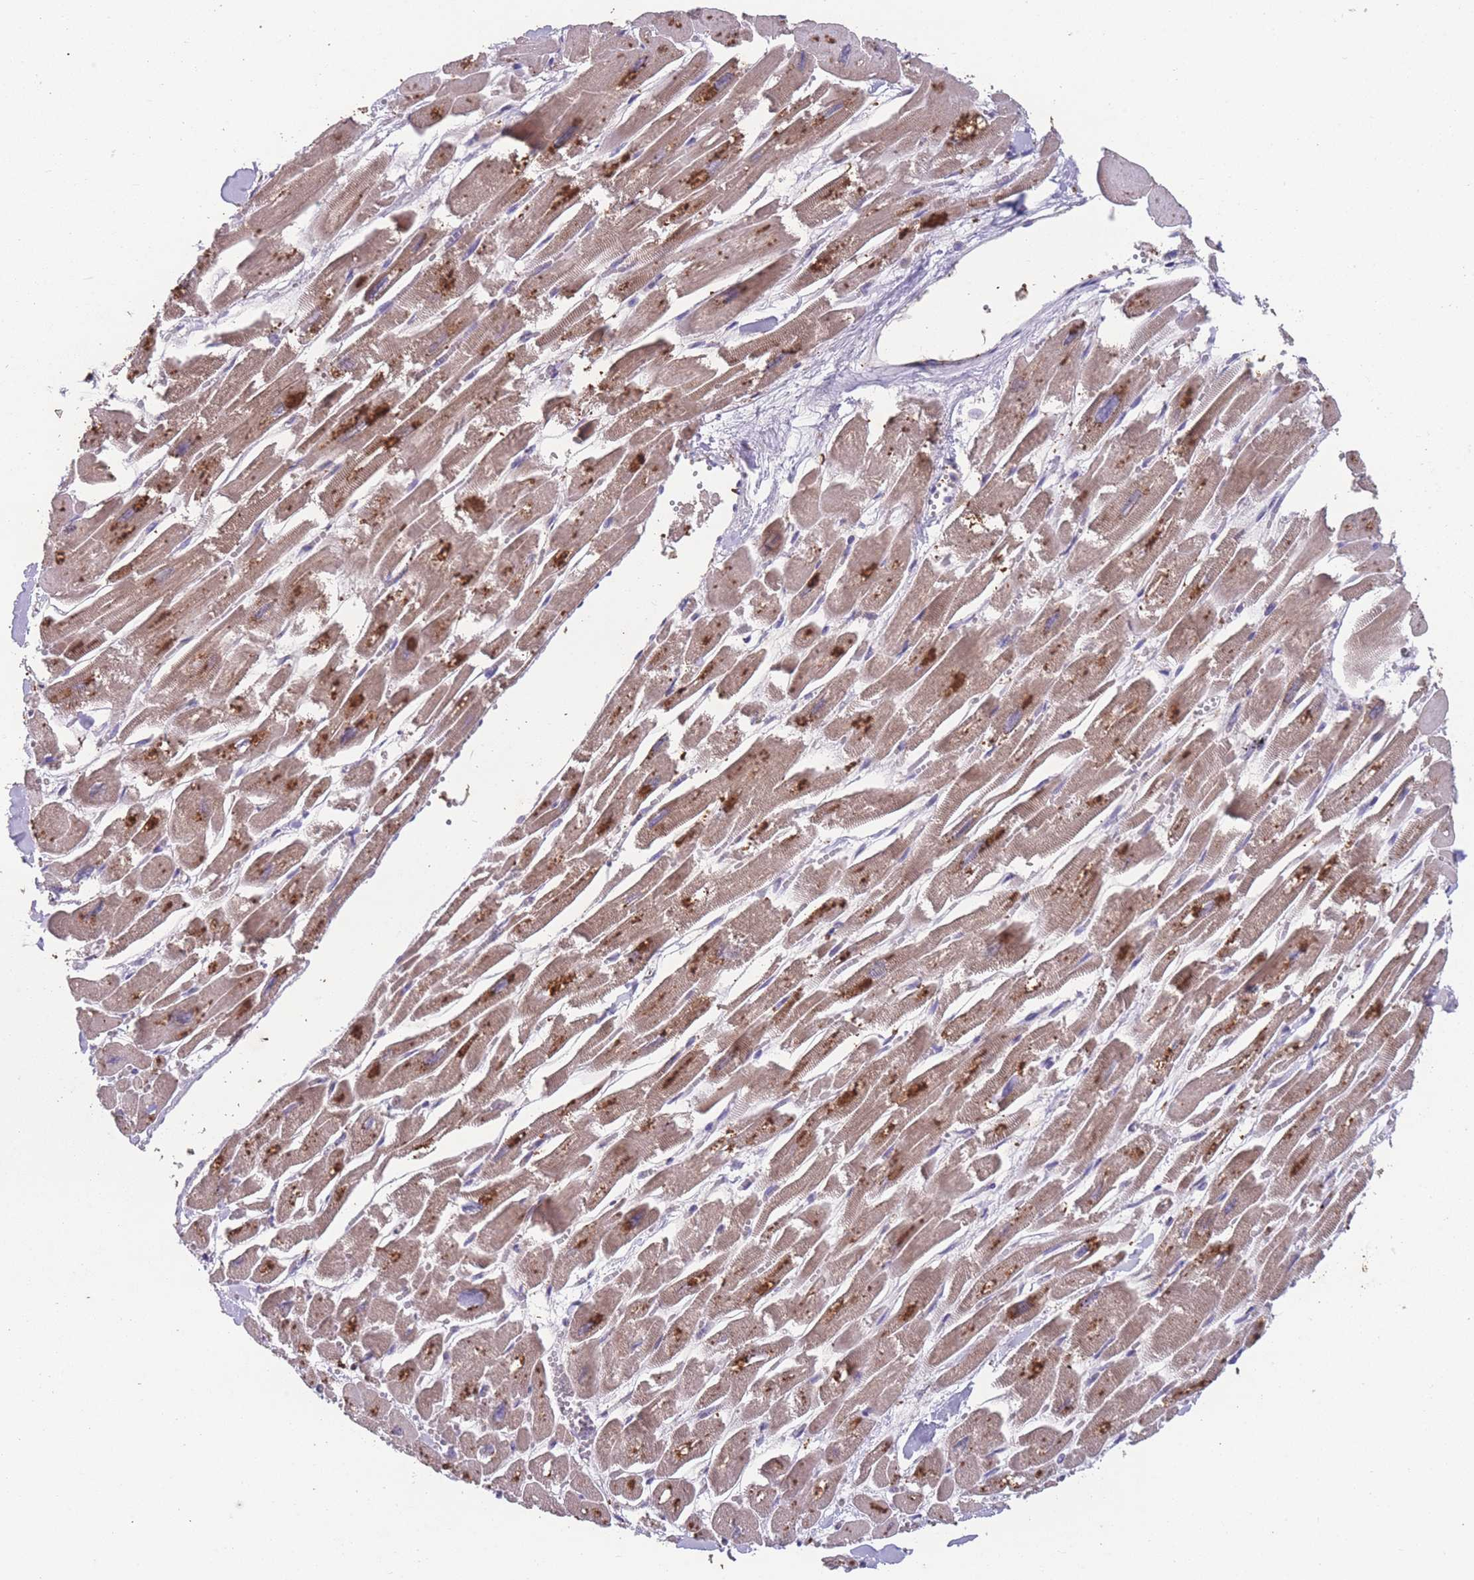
{"staining": {"intensity": "moderate", "quantity": ">75%", "location": "cytoplasmic/membranous"}, "tissue": "heart muscle", "cell_type": "Cardiomyocytes", "image_type": "normal", "snomed": [{"axis": "morphology", "description": "Normal tissue, NOS"}, {"axis": "topography", "description": "Heart"}], "caption": "A high-resolution micrograph shows immunohistochemistry staining of normal heart muscle, which demonstrates moderate cytoplasmic/membranous positivity in about >75% of cardiomyocytes. (DAB = brown stain, brightfield microscopy at high magnification).", "gene": "STIM2", "patient": {"sex": "male", "age": 54}}